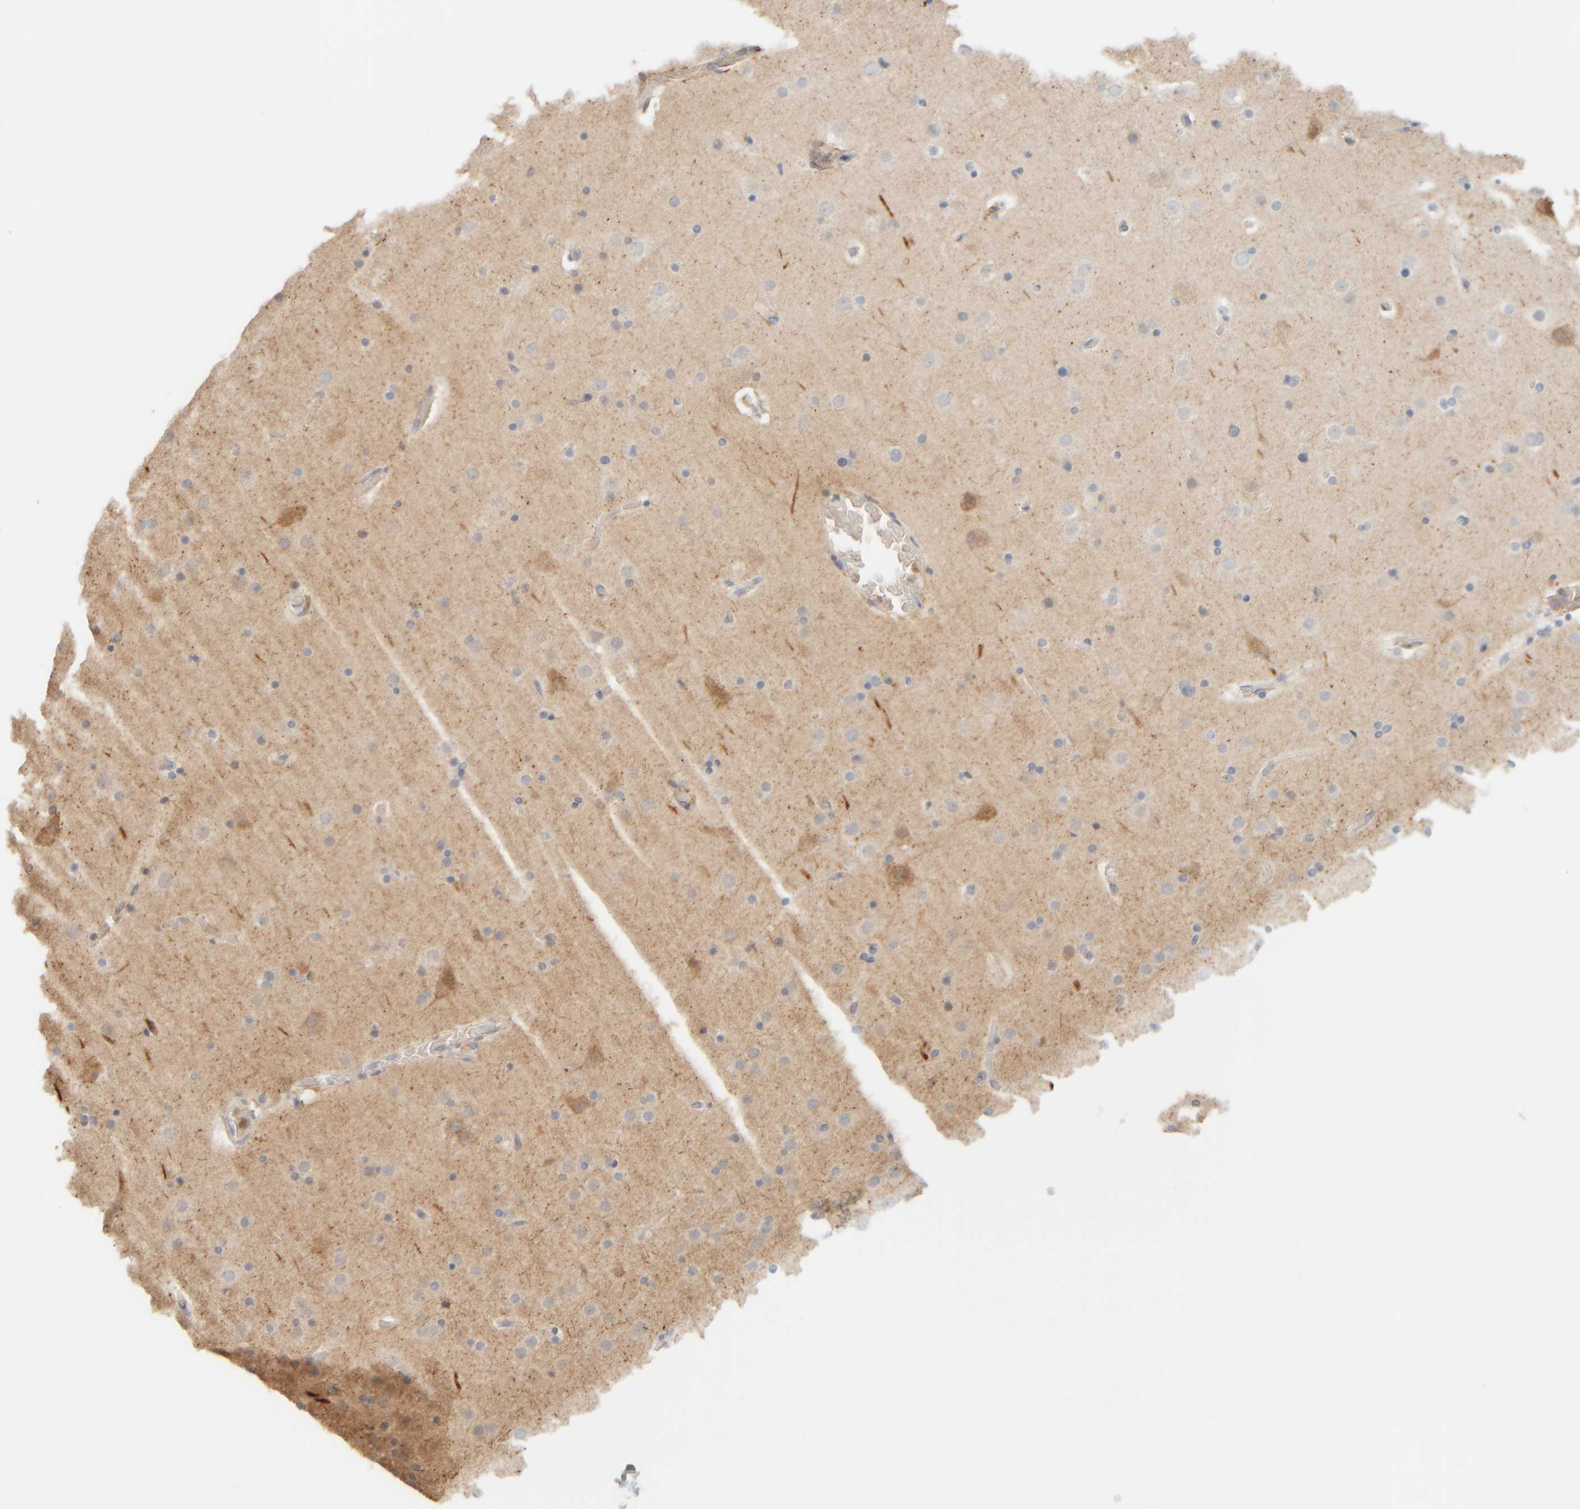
{"staining": {"intensity": "negative", "quantity": "none", "location": "none"}, "tissue": "cerebral cortex", "cell_type": "Endothelial cells", "image_type": "normal", "snomed": [{"axis": "morphology", "description": "Normal tissue, NOS"}, {"axis": "topography", "description": "Cerebral cortex"}], "caption": "High power microscopy image of an immunohistochemistry photomicrograph of unremarkable cerebral cortex, revealing no significant staining in endothelial cells.", "gene": "AARSD1", "patient": {"sex": "male", "age": 57}}